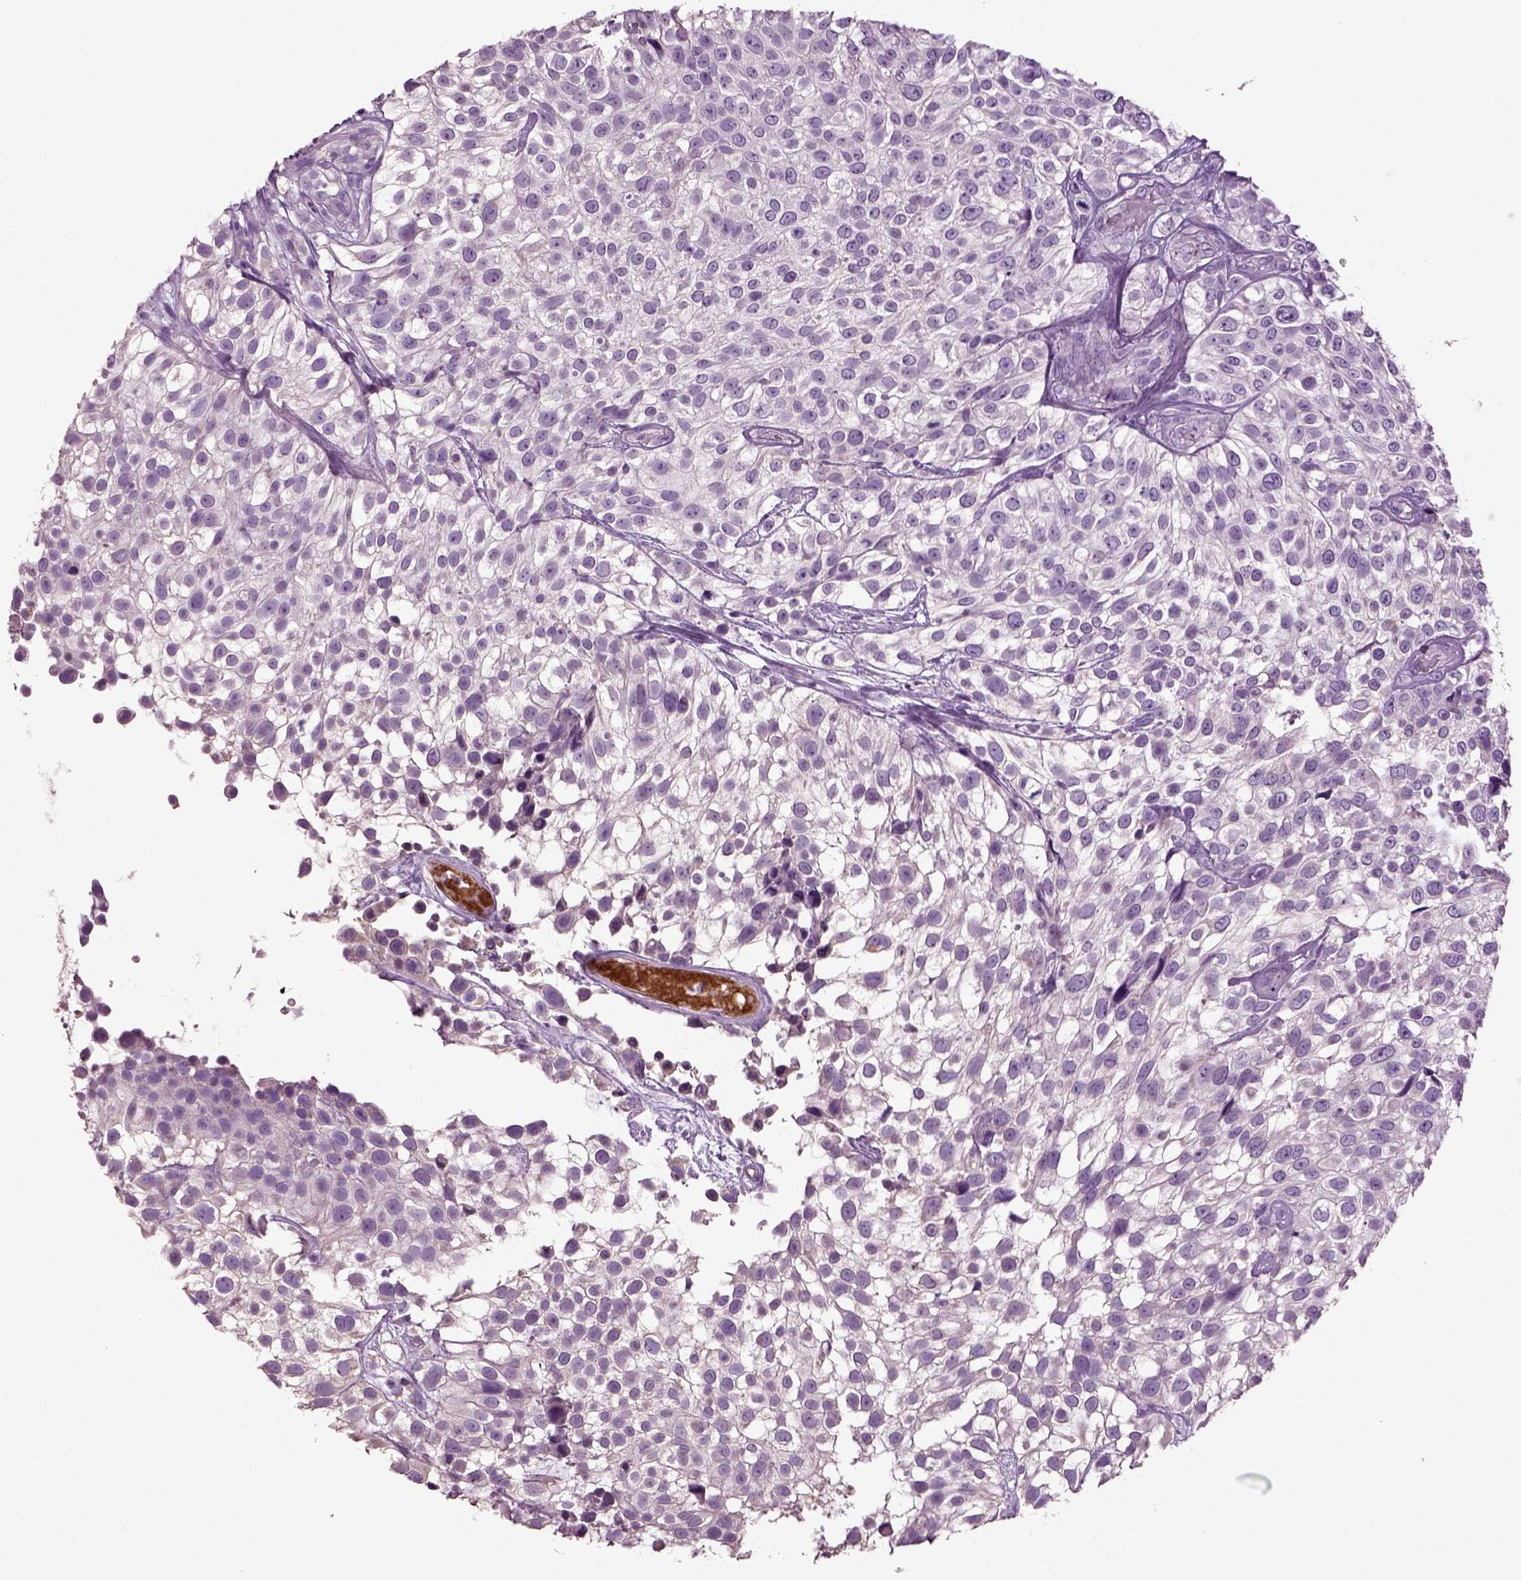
{"staining": {"intensity": "negative", "quantity": "none", "location": "none"}, "tissue": "urothelial cancer", "cell_type": "Tumor cells", "image_type": "cancer", "snomed": [{"axis": "morphology", "description": "Urothelial carcinoma, High grade"}, {"axis": "topography", "description": "Urinary bladder"}], "caption": "Tumor cells show no significant protein positivity in urothelial cancer. (Immunohistochemistry (ihc), brightfield microscopy, high magnification).", "gene": "DEFB118", "patient": {"sex": "male", "age": 56}}